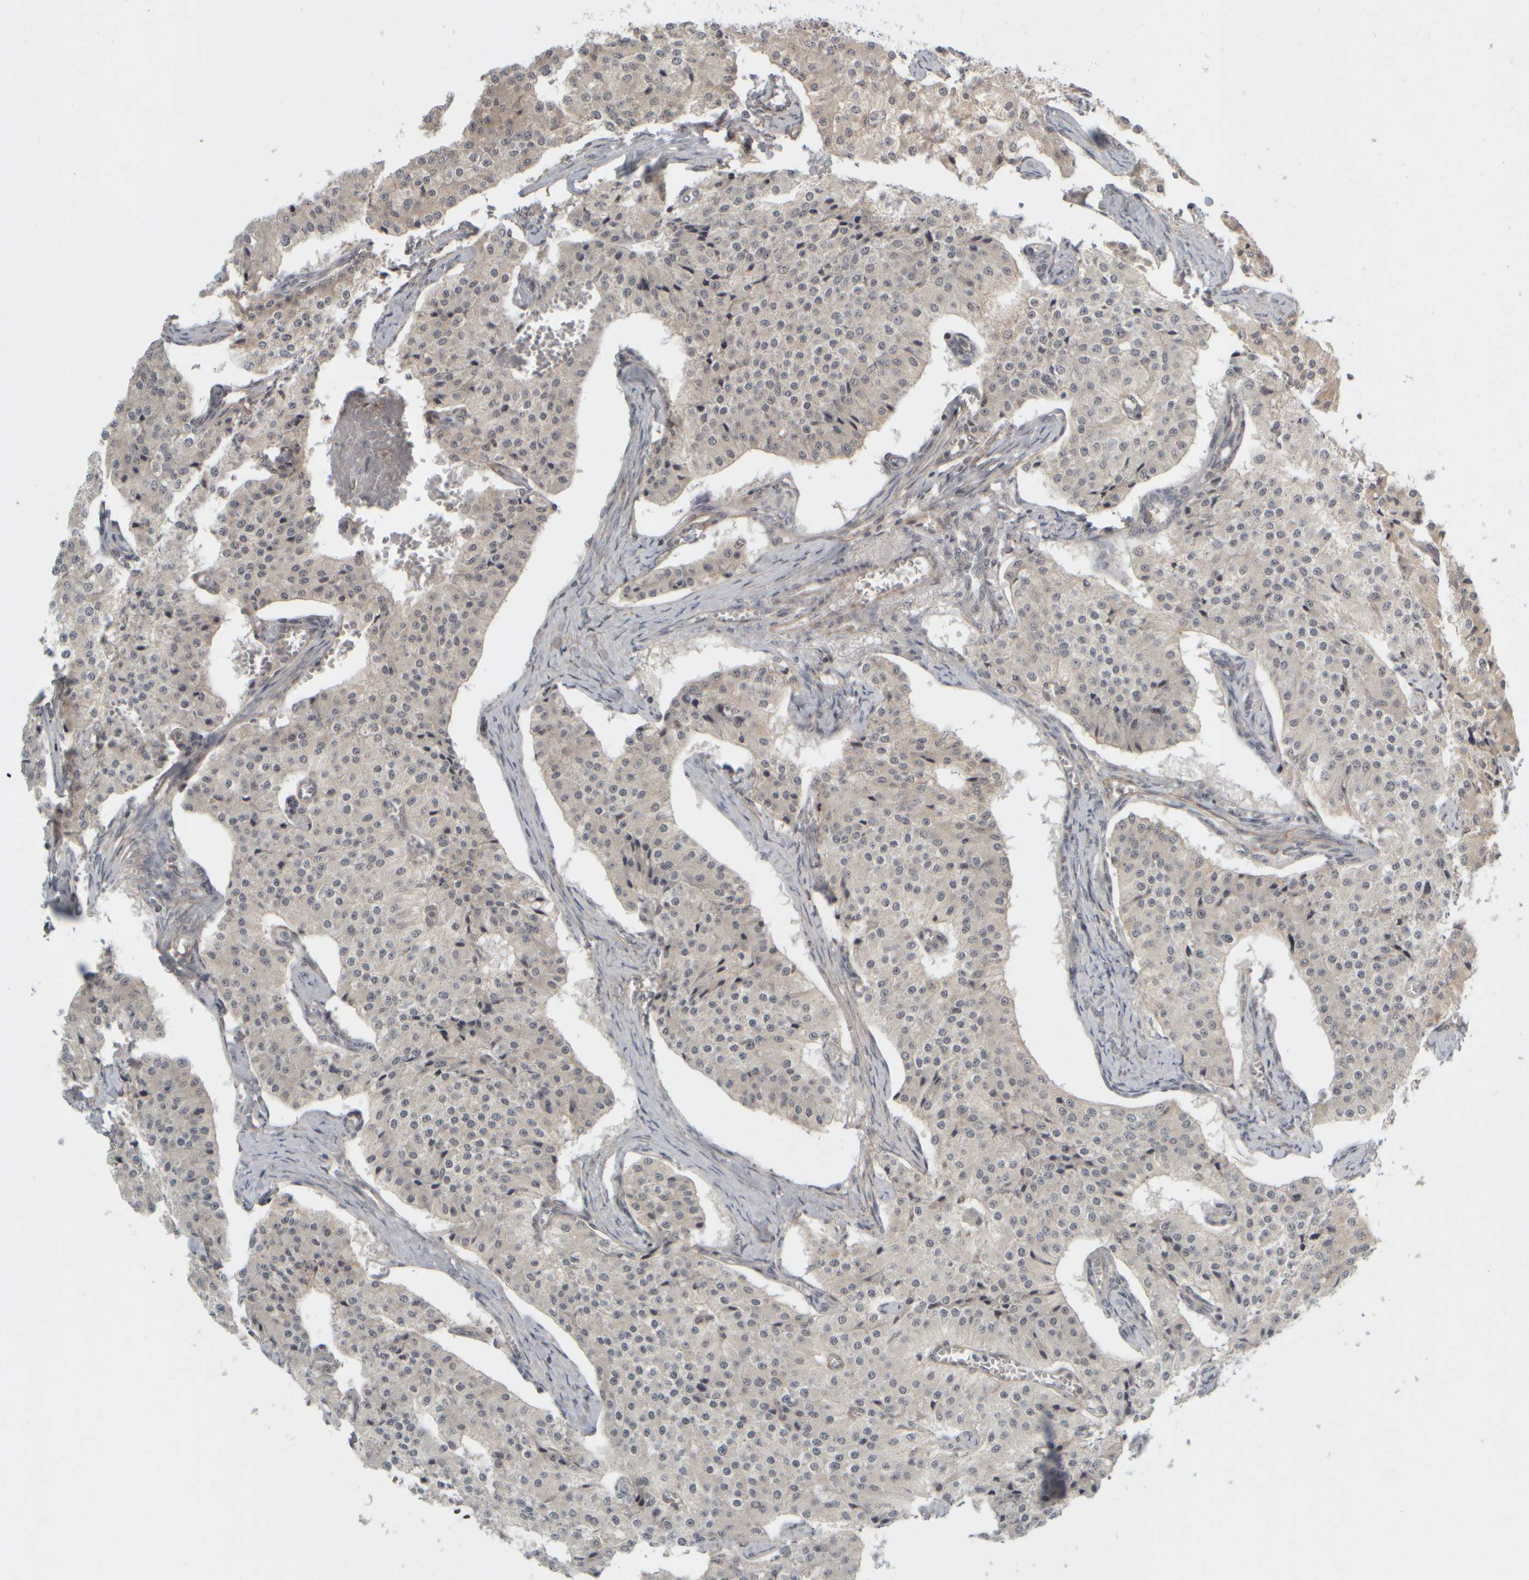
{"staining": {"intensity": "negative", "quantity": "none", "location": "none"}, "tissue": "carcinoid", "cell_type": "Tumor cells", "image_type": "cancer", "snomed": [{"axis": "morphology", "description": "Carcinoid, malignant, NOS"}, {"axis": "topography", "description": "Colon"}], "caption": "This is an immunohistochemistry photomicrograph of carcinoid (malignant). There is no staining in tumor cells.", "gene": "SYNRG", "patient": {"sex": "female", "age": 52}}